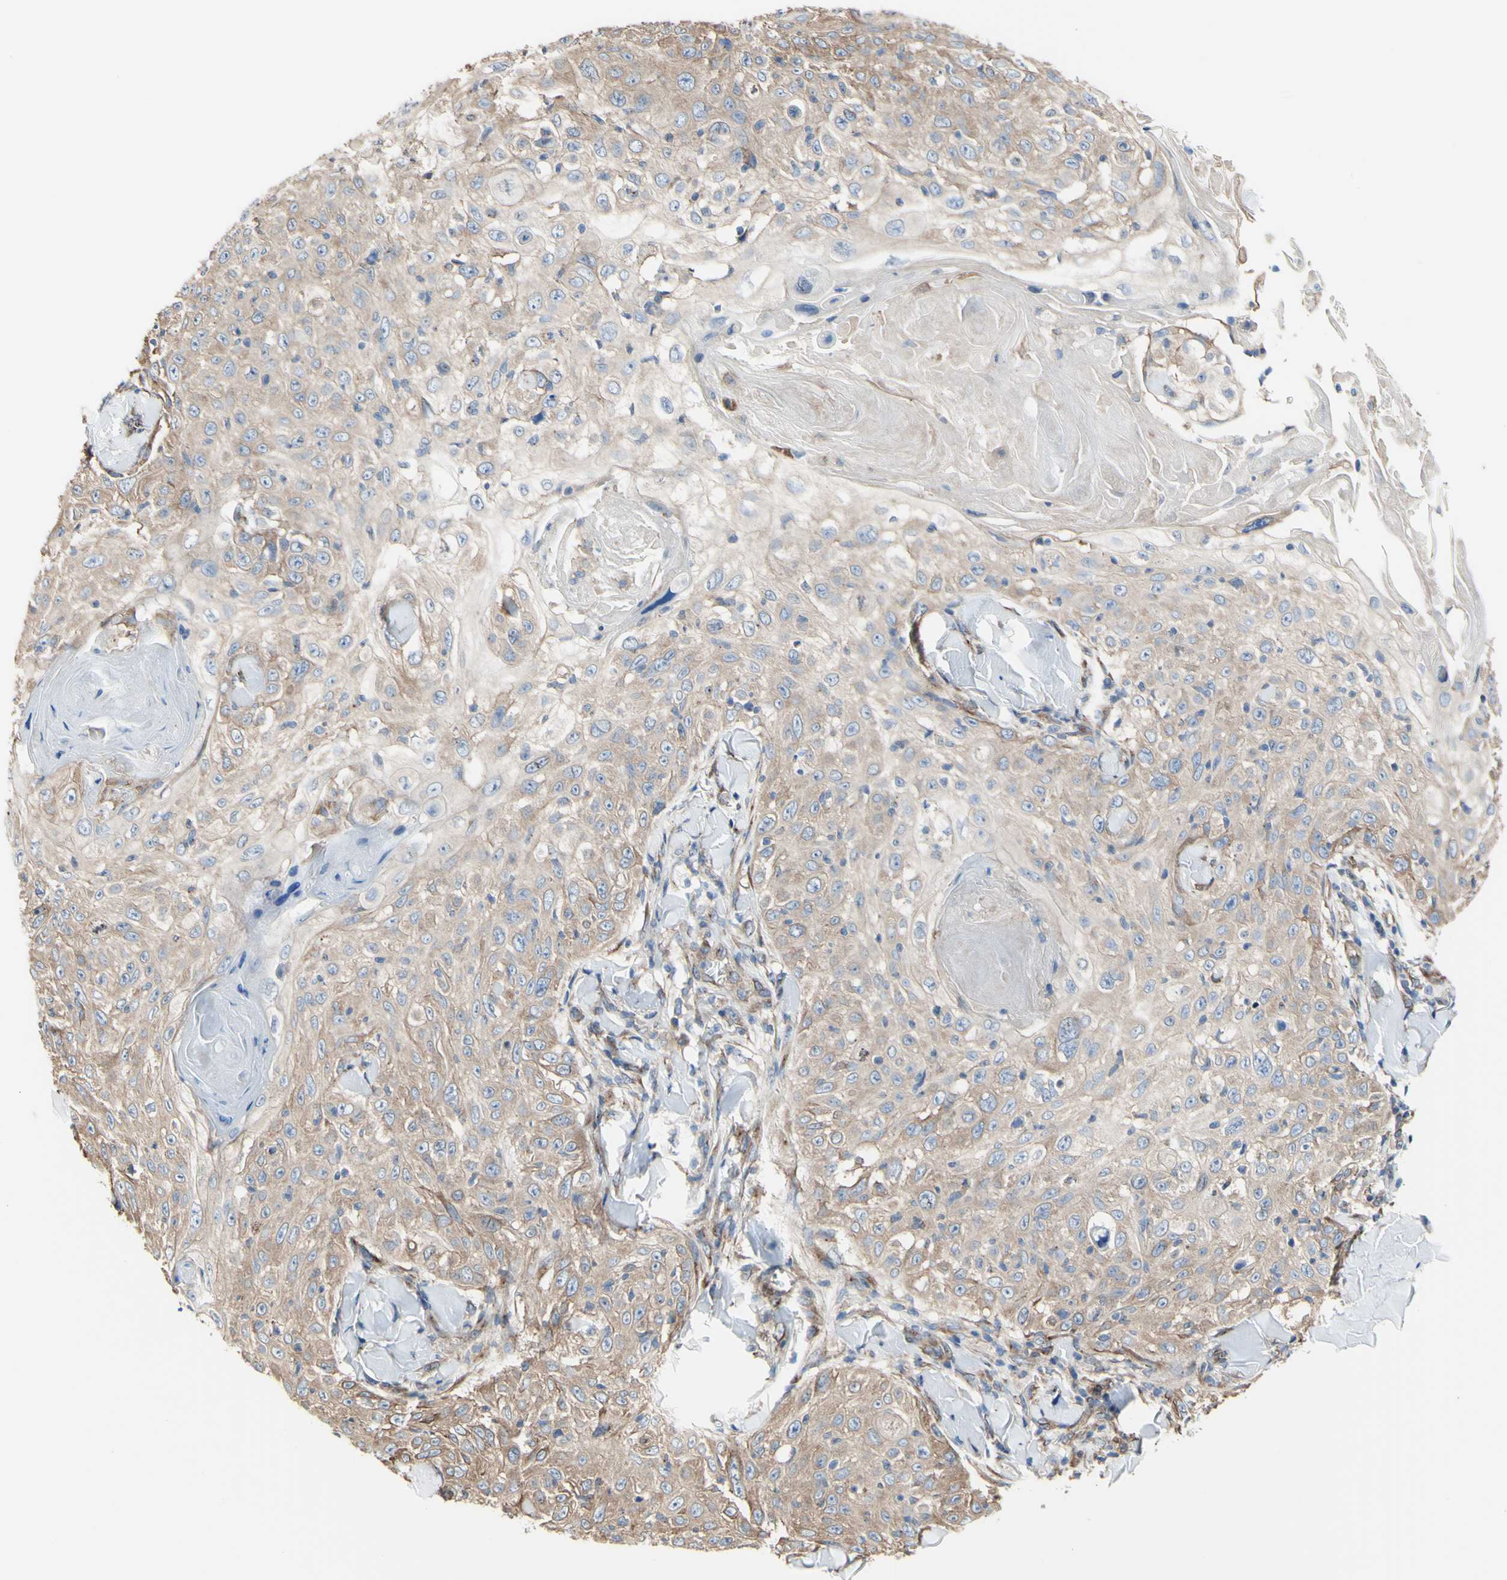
{"staining": {"intensity": "moderate", "quantity": "25%-75%", "location": "cytoplasmic/membranous"}, "tissue": "skin cancer", "cell_type": "Tumor cells", "image_type": "cancer", "snomed": [{"axis": "morphology", "description": "Squamous cell carcinoma, NOS"}, {"axis": "topography", "description": "Skin"}], "caption": "Squamous cell carcinoma (skin) stained with DAB (3,3'-diaminobenzidine) immunohistochemistry shows medium levels of moderate cytoplasmic/membranous expression in about 25%-75% of tumor cells. (Stains: DAB (3,3'-diaminobenzidine) in brown, nuclei in blue, Microscopy: brightfield microscopy at high magnification).", "gene": "LRIG3", "patient": {"sex": "male", "age": 86}}